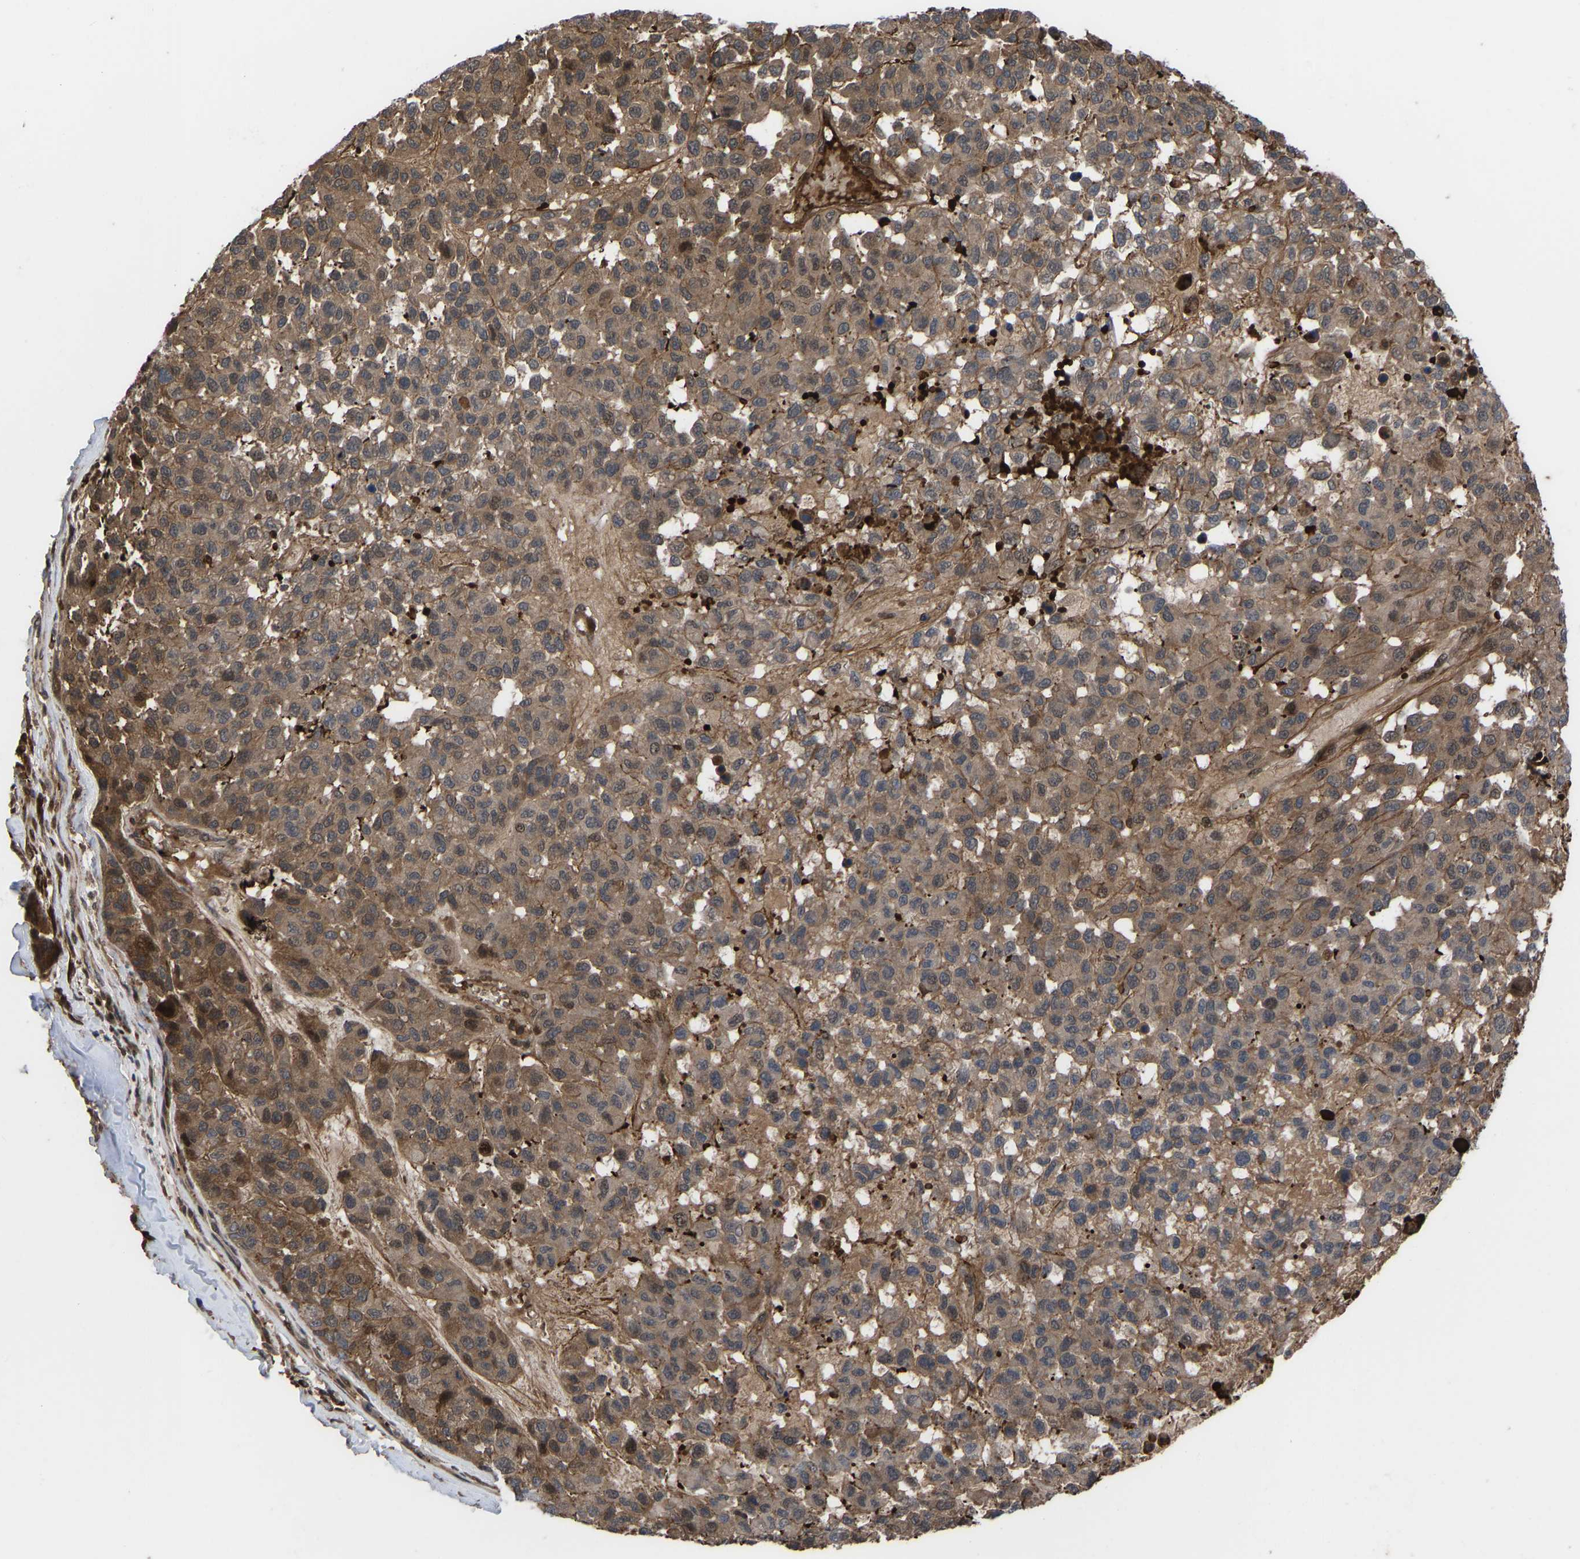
{"staining": {"intensity": "moderate", "quantity": ">75%", "location": "cytoplasmic/membranous,nuclear"}, "tissue": "melanoma", "cell_type": "Tumor cells", "image_type": "cancer", "snomed": [{"axis": "morphology", "description": "Malignant melanoma, NOS"}, {"axis": "topography", "description": "Skin"}], "caption": "Human melanoma stained with a protein marker demonstrates moderate staining in tumor cells.", "gene": "CYP7B1", "patient": {"sex": "male", "age": 62}}